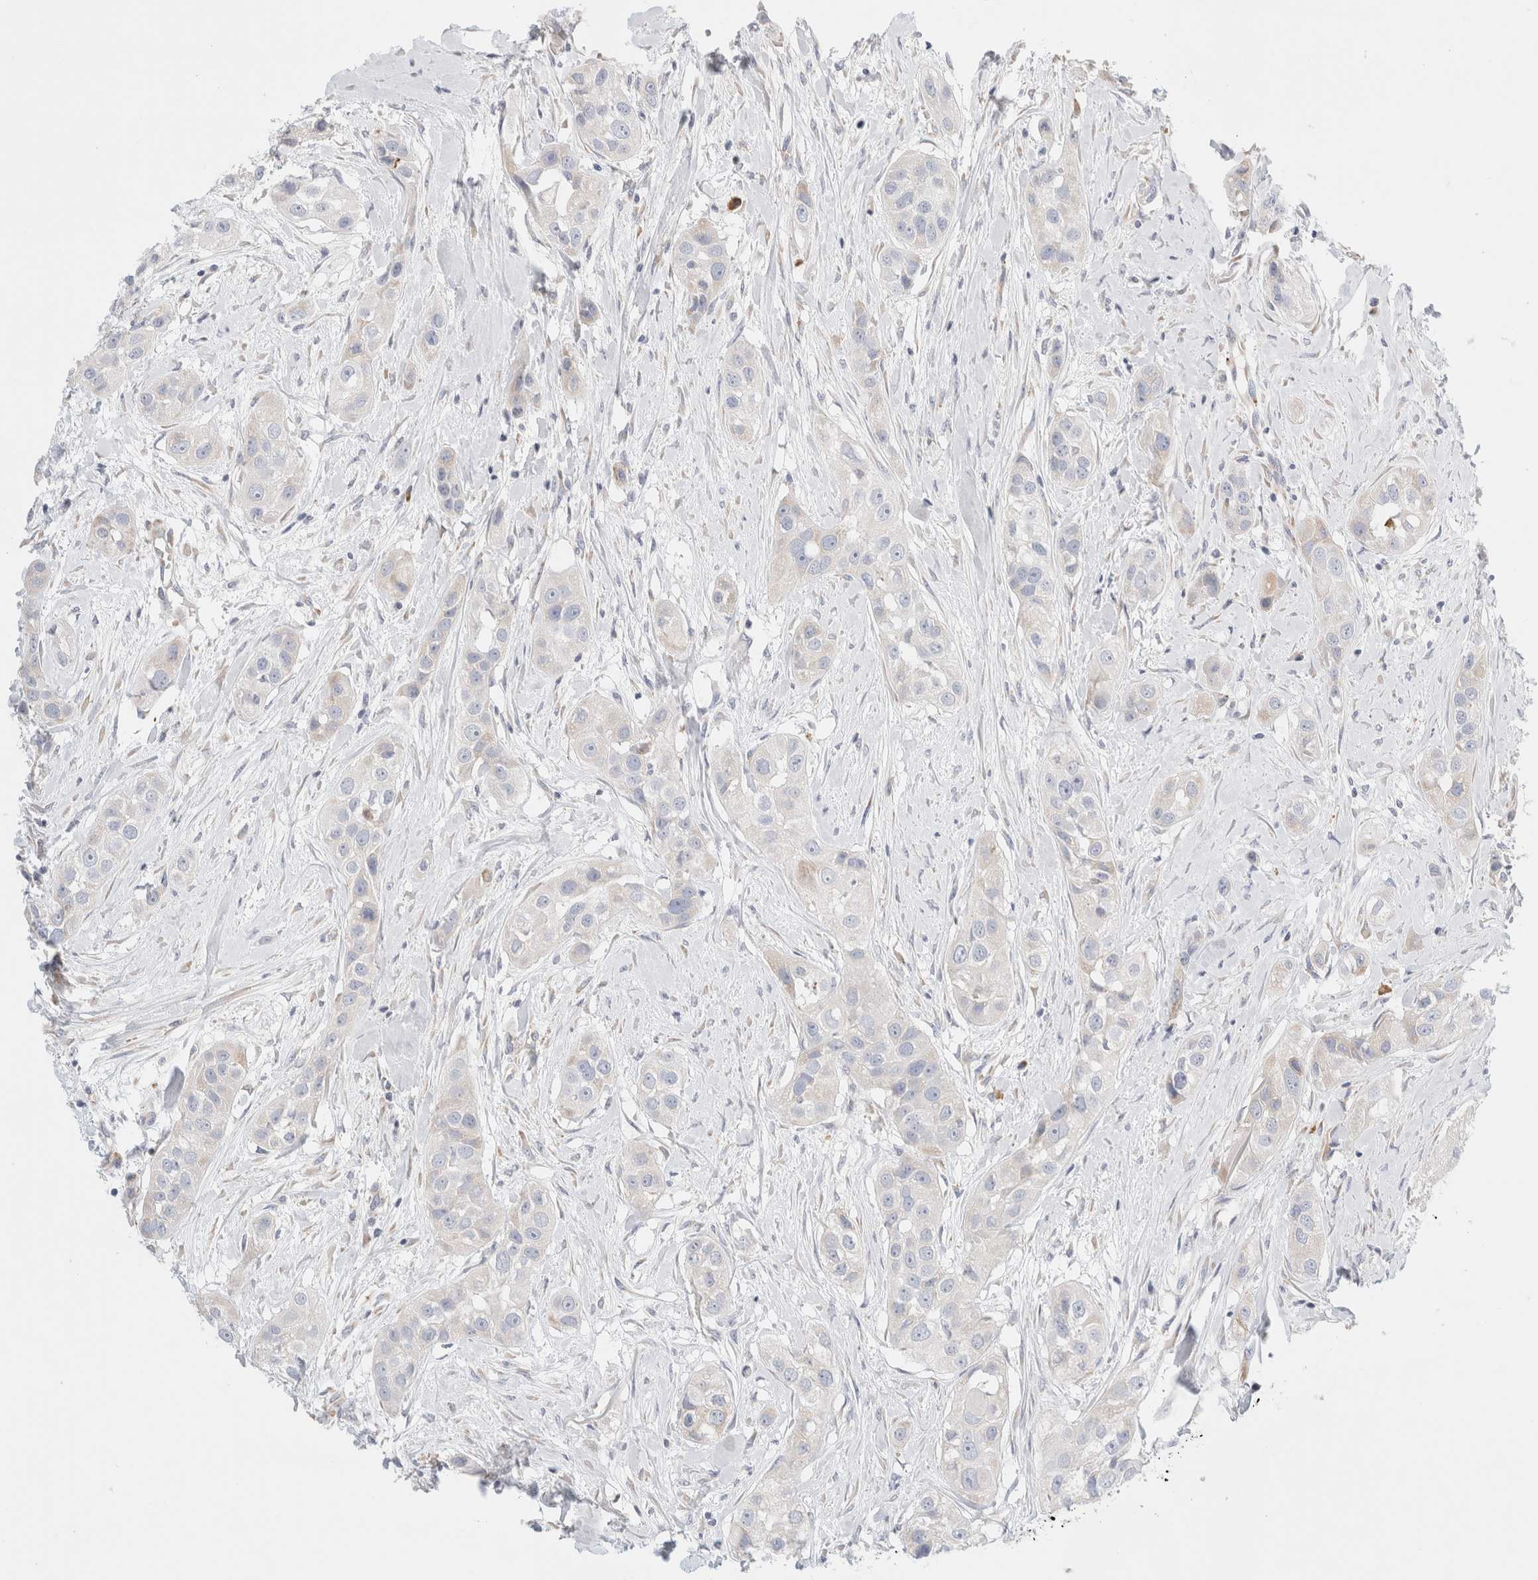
{"staining": {"intensity": "negative", "quantity": "none", "location": "none"}, "tissue": "head and neck cancer", "cell_type": "Tumor cells", "image_type": "cancer", "snomed": [{"axis": "morphology", "description": "Normal tissue, NOS"}, {"axis": "morphology", "description": "Squamous cell carcinoma, NOS"}, {"axis": "topography", "description": "Skeletal muscle"}, {"axis": "topography", "description": "Head-Neck"}], "caption": "This is a micrograph of IHC staining of squamous cell carcinoma (head and neck), which shows no positivity in tumor cells.", "gene": "CSK", "patient": {"sex": "male", "age": 51}}